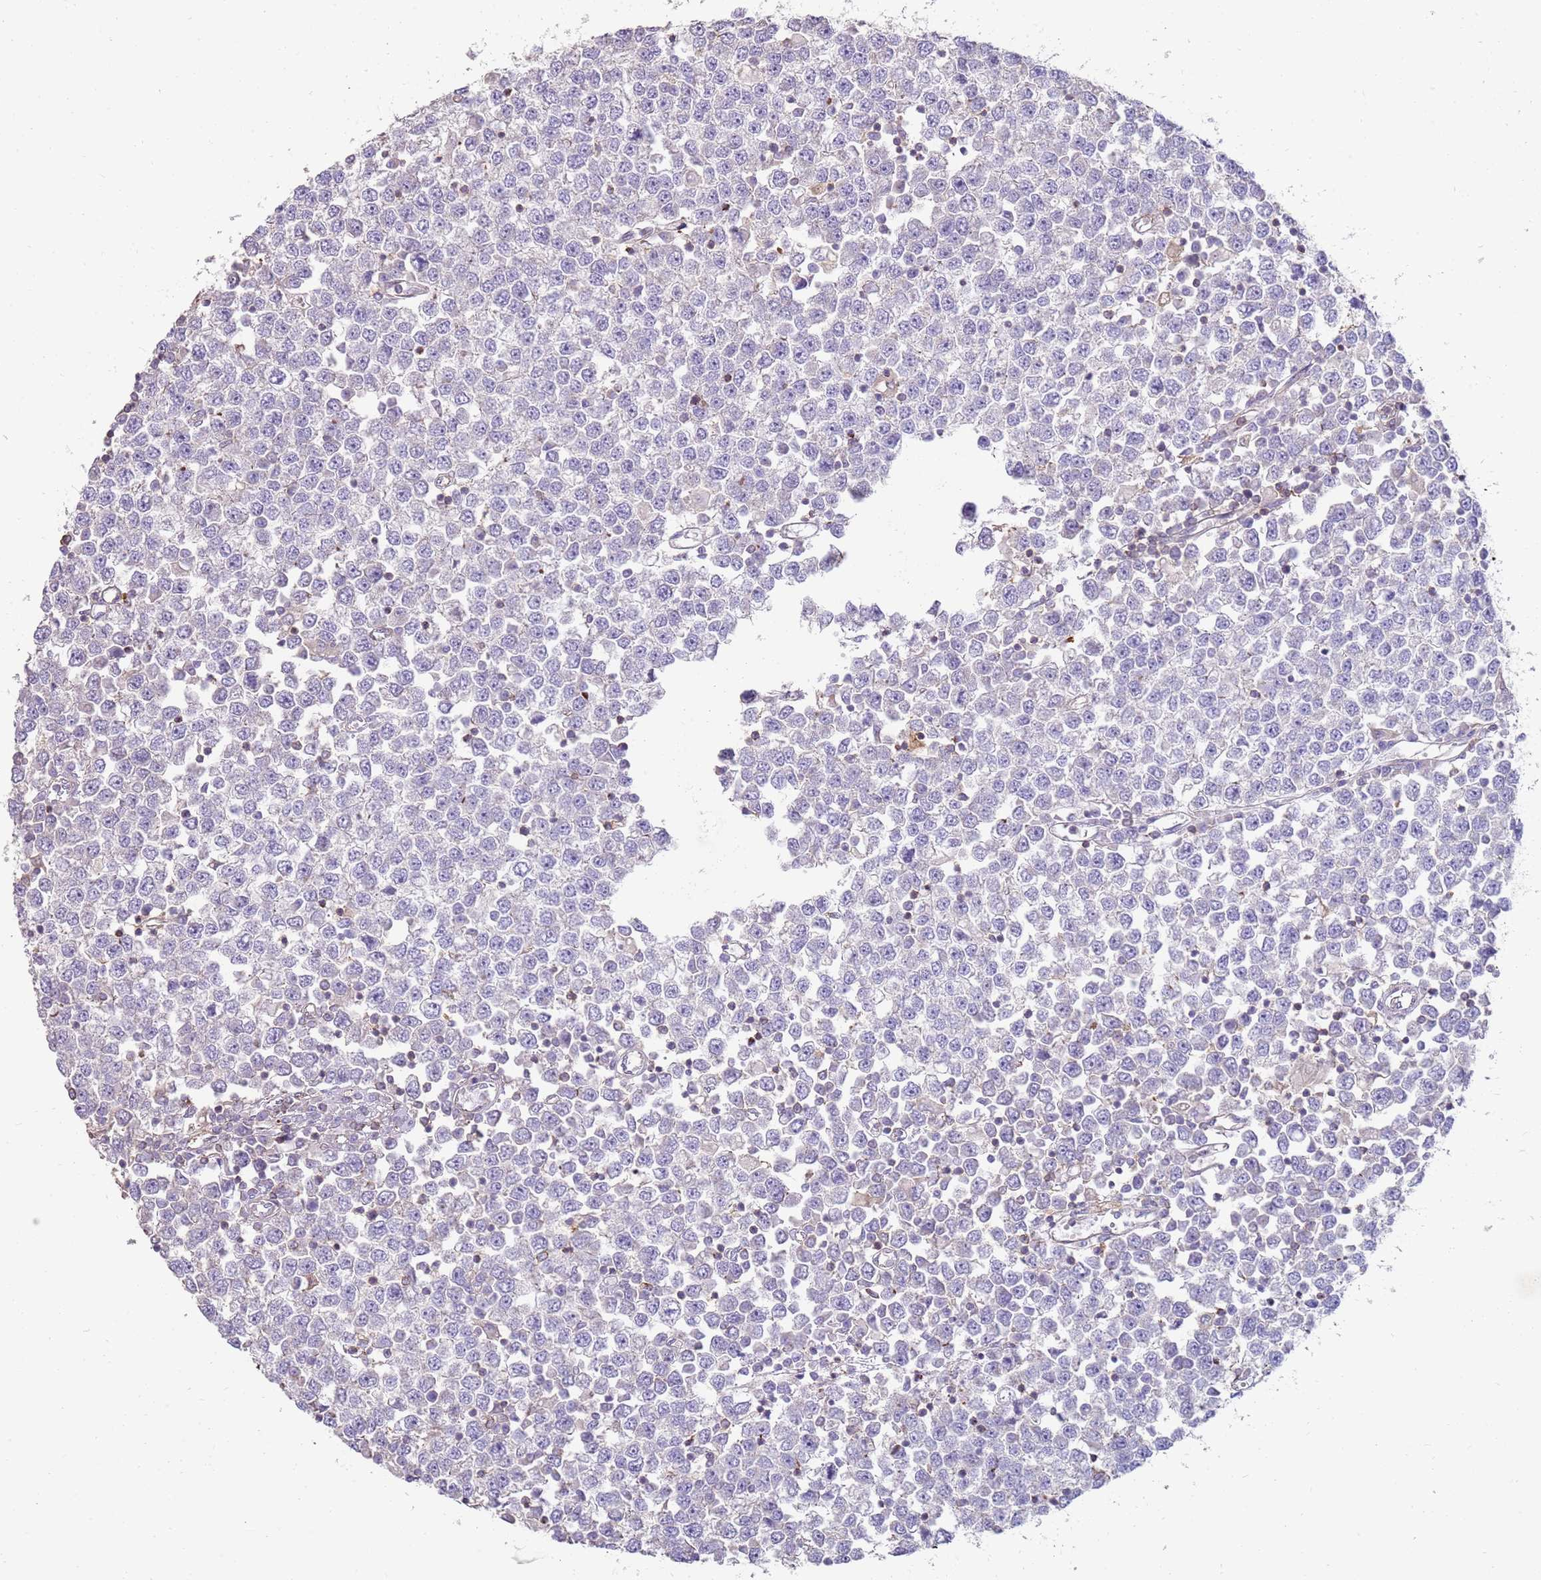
{"staining": {"intensity": "negative", "quantity": "none", "location": "none"}, "tissue": "testis cancer", "cell_type": "Tumor cells", "image_type": "cancer", "snomed": [{"axis": "morphology", "description": "Seminoma, NOS"}, {"axis": "topography", "description": "Testis"}], "caption": "Photomicrograph shows no significant protein staining in tumor cells of seminoma (testis).", "gene": "FPR1", "patient": {"sex": "male", "age": 65}}